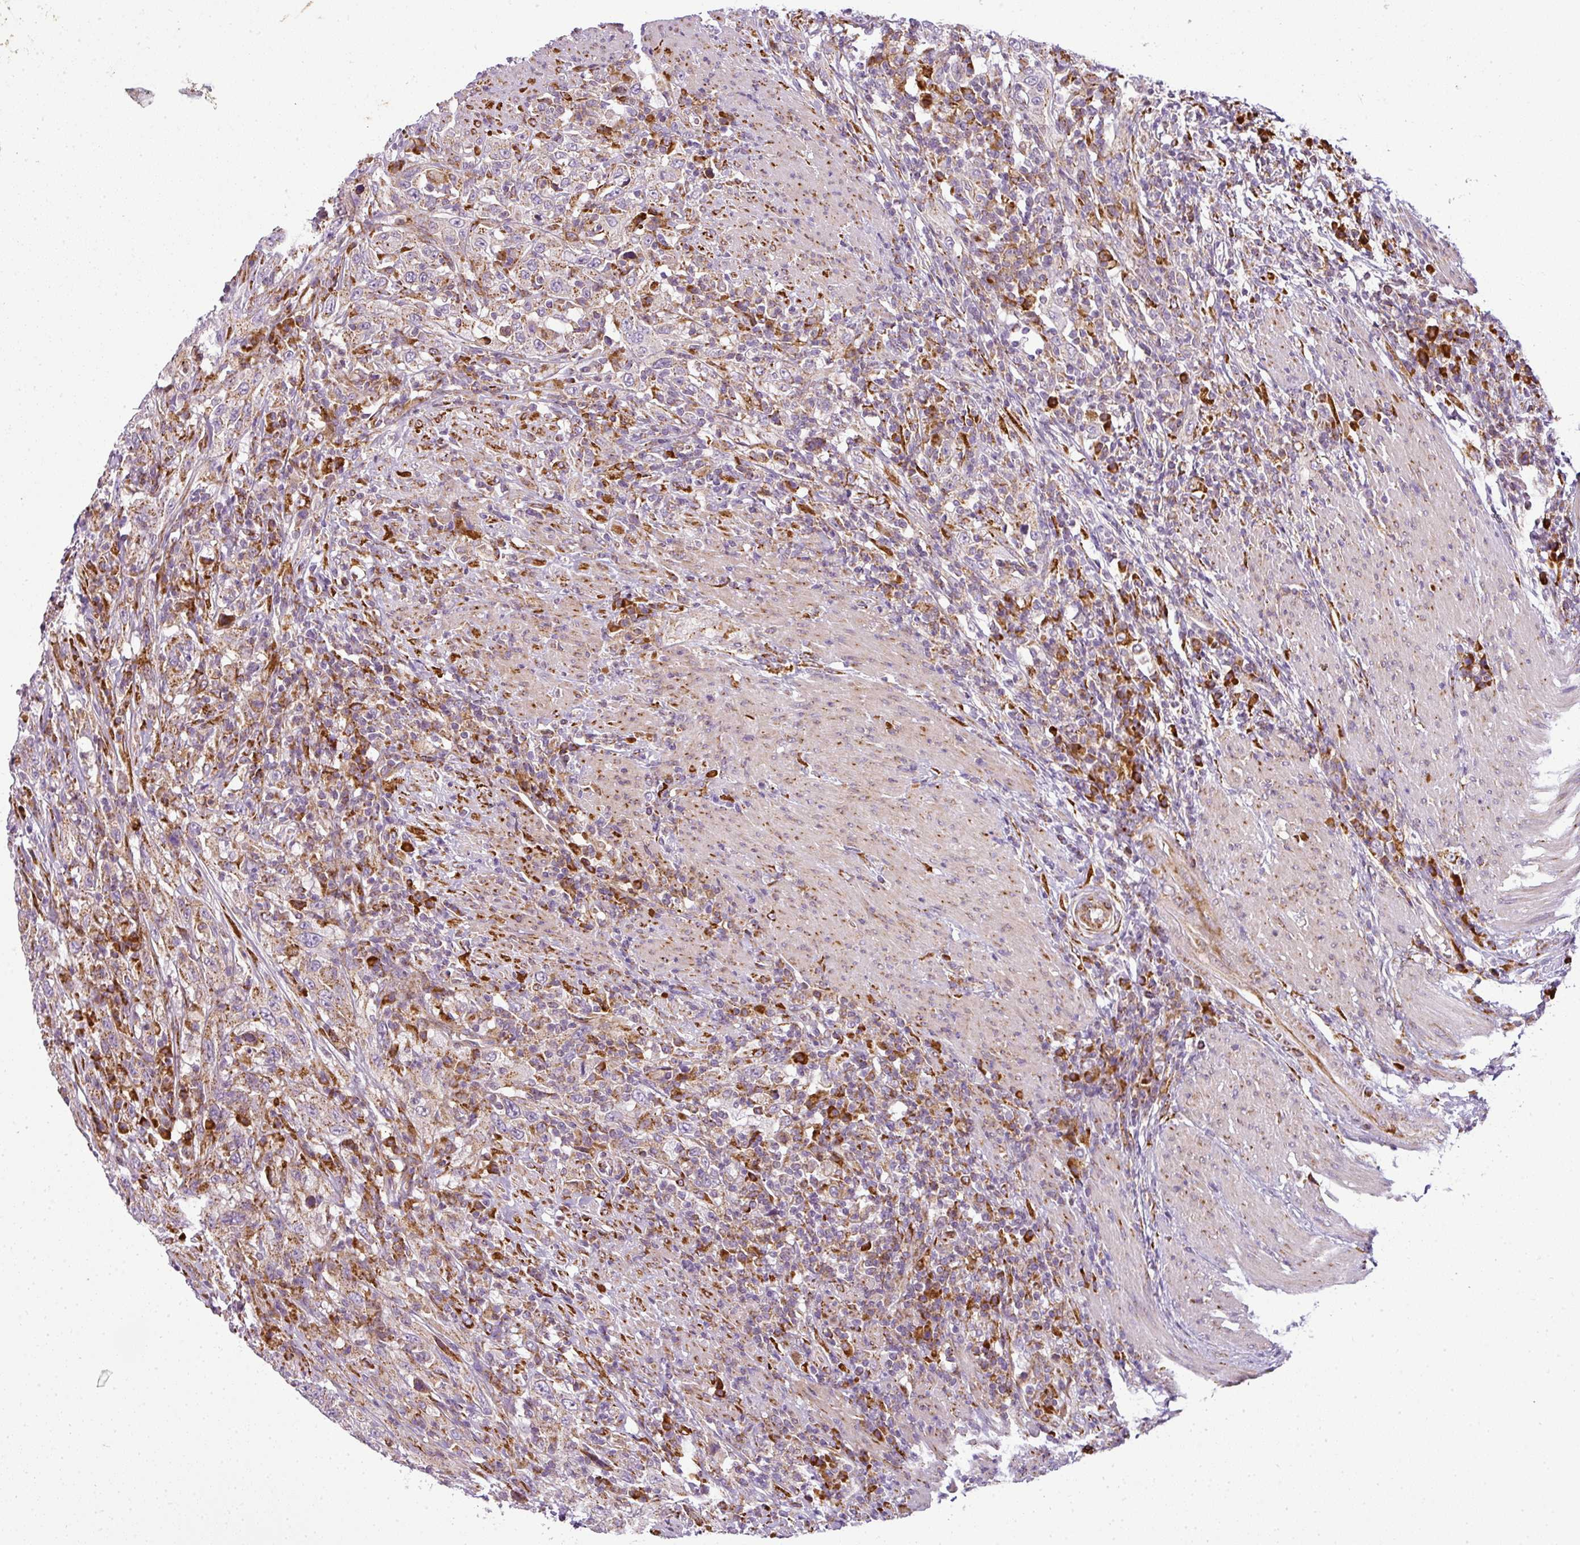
{"staining": {"intensity": "moderate", "quantity": "25%-75%", "location": "cytoplasmic/membranous"}, "tissue": "urothelial cancer", "cell_type": "Tumor cells", "image_type": "cancer", "snomed": [{"axis": "morphology", "description": "Urothelial carcinoma, High grade"}, {"axis": "topography", "description": "Urinary bladder"}], "caption": "This image reveals urothelial cancer stained with immunohistochemistry to label a protein in brown. The cytoplasmic/membranous of tumor cells show moderate positivity for the protein. Nuclei are counter-stained blue.", "gene": "ANKRD18A", "patient": {"sex": "male", "age": 61}}